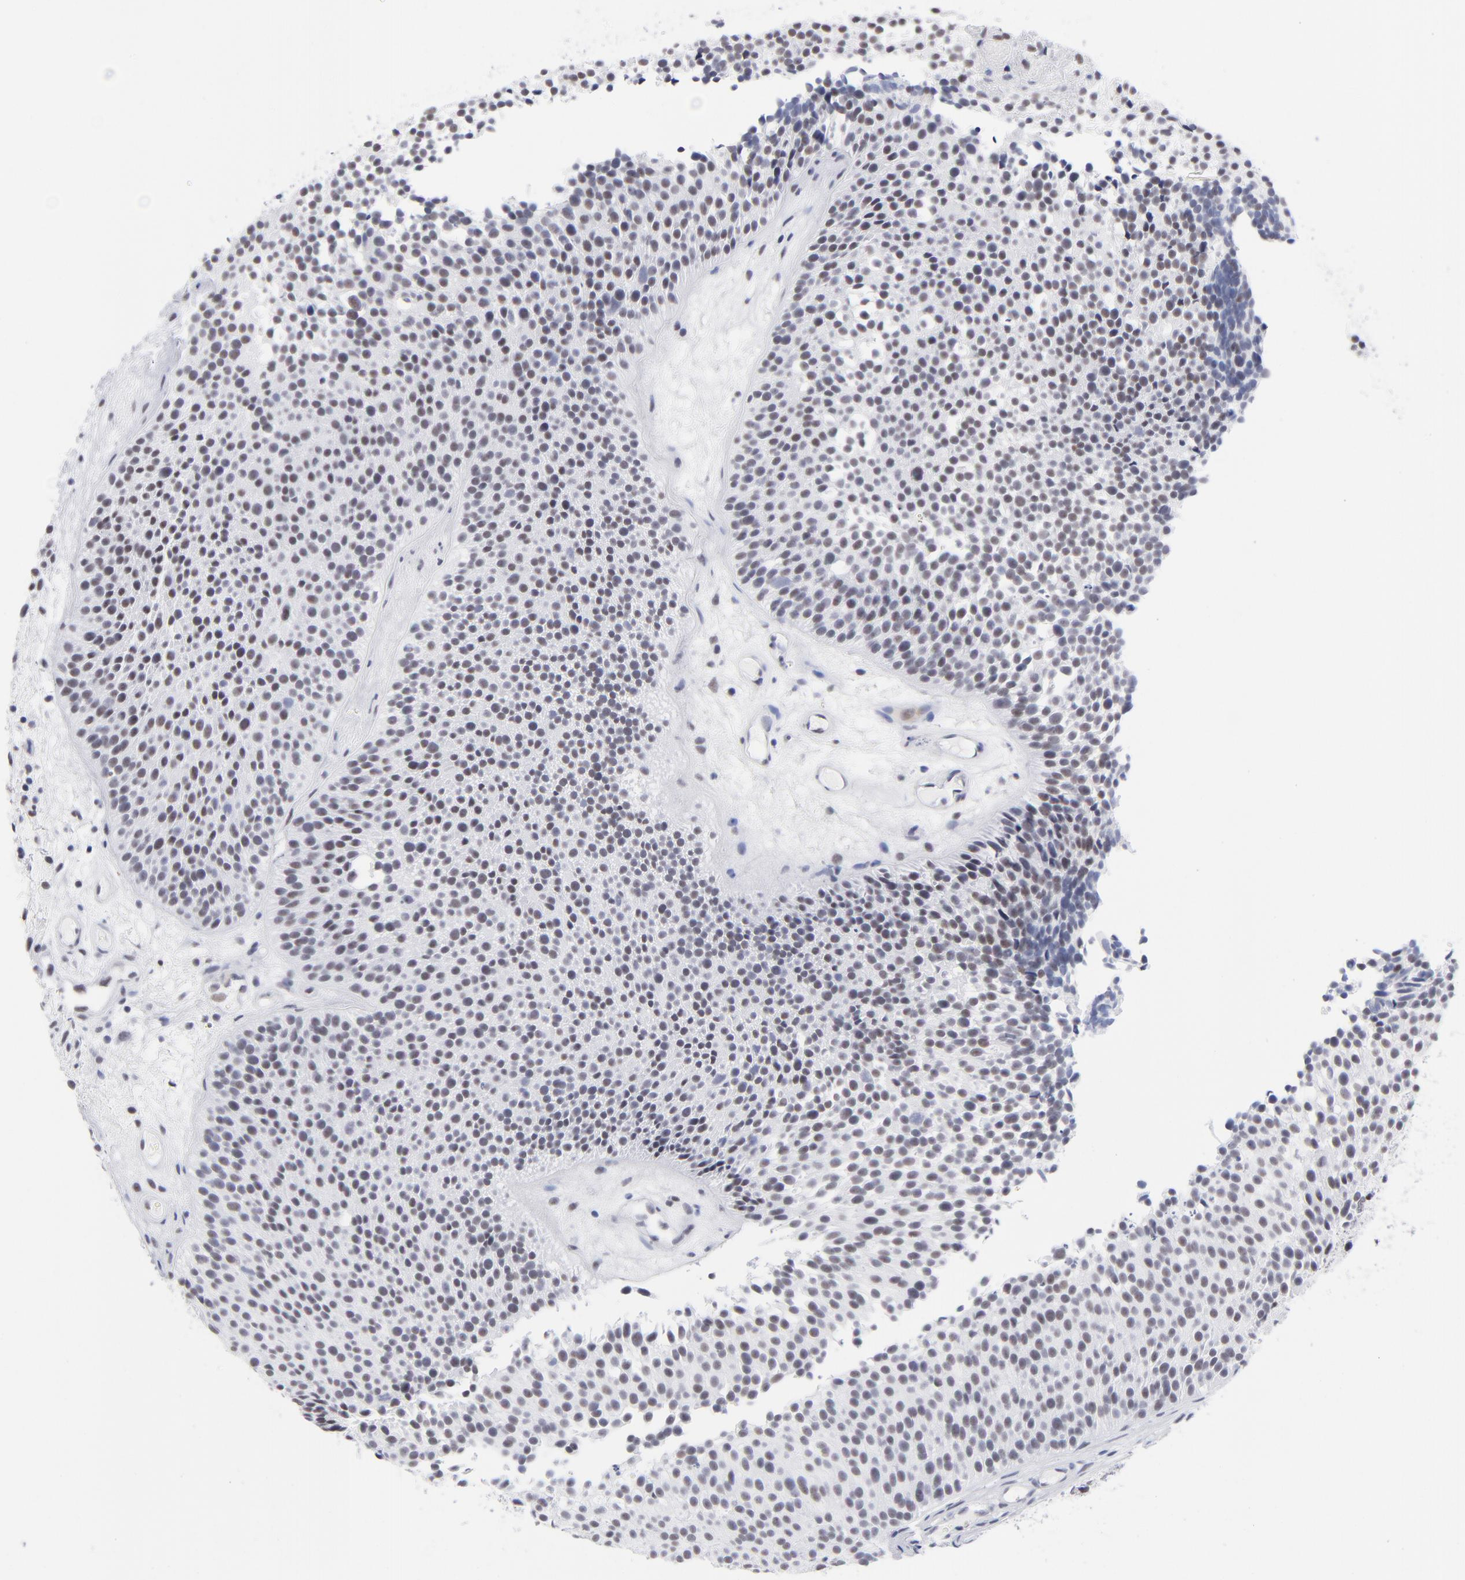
{"staining": {"intensity": "moderate", "quantity": "25%-75%", "location": "nuclear"}, "tissue": "urothelial cancer", "cell_type": "Tumor cells", "image_type": "cancer", "snomed": [{"axis": "morphology", "description": "Urothelial carcinoma, Low grade"}, {"axis": "topography", "description": "Urinary bladder"}], "caption": "IHC (DAB) staining of human urothelial carcinoma (low-grade) reveals moderate nuclear protein staining in about 25%-75% of tumor cells. The staining is performed using DAB (3,3'-diaminobenzidine) brown chromogen to label protein expression. The nuclei are counter-stained blue using hematoxylin.", "gene": "SNRPB", "patient": {"sex": "male", "age": 85}}